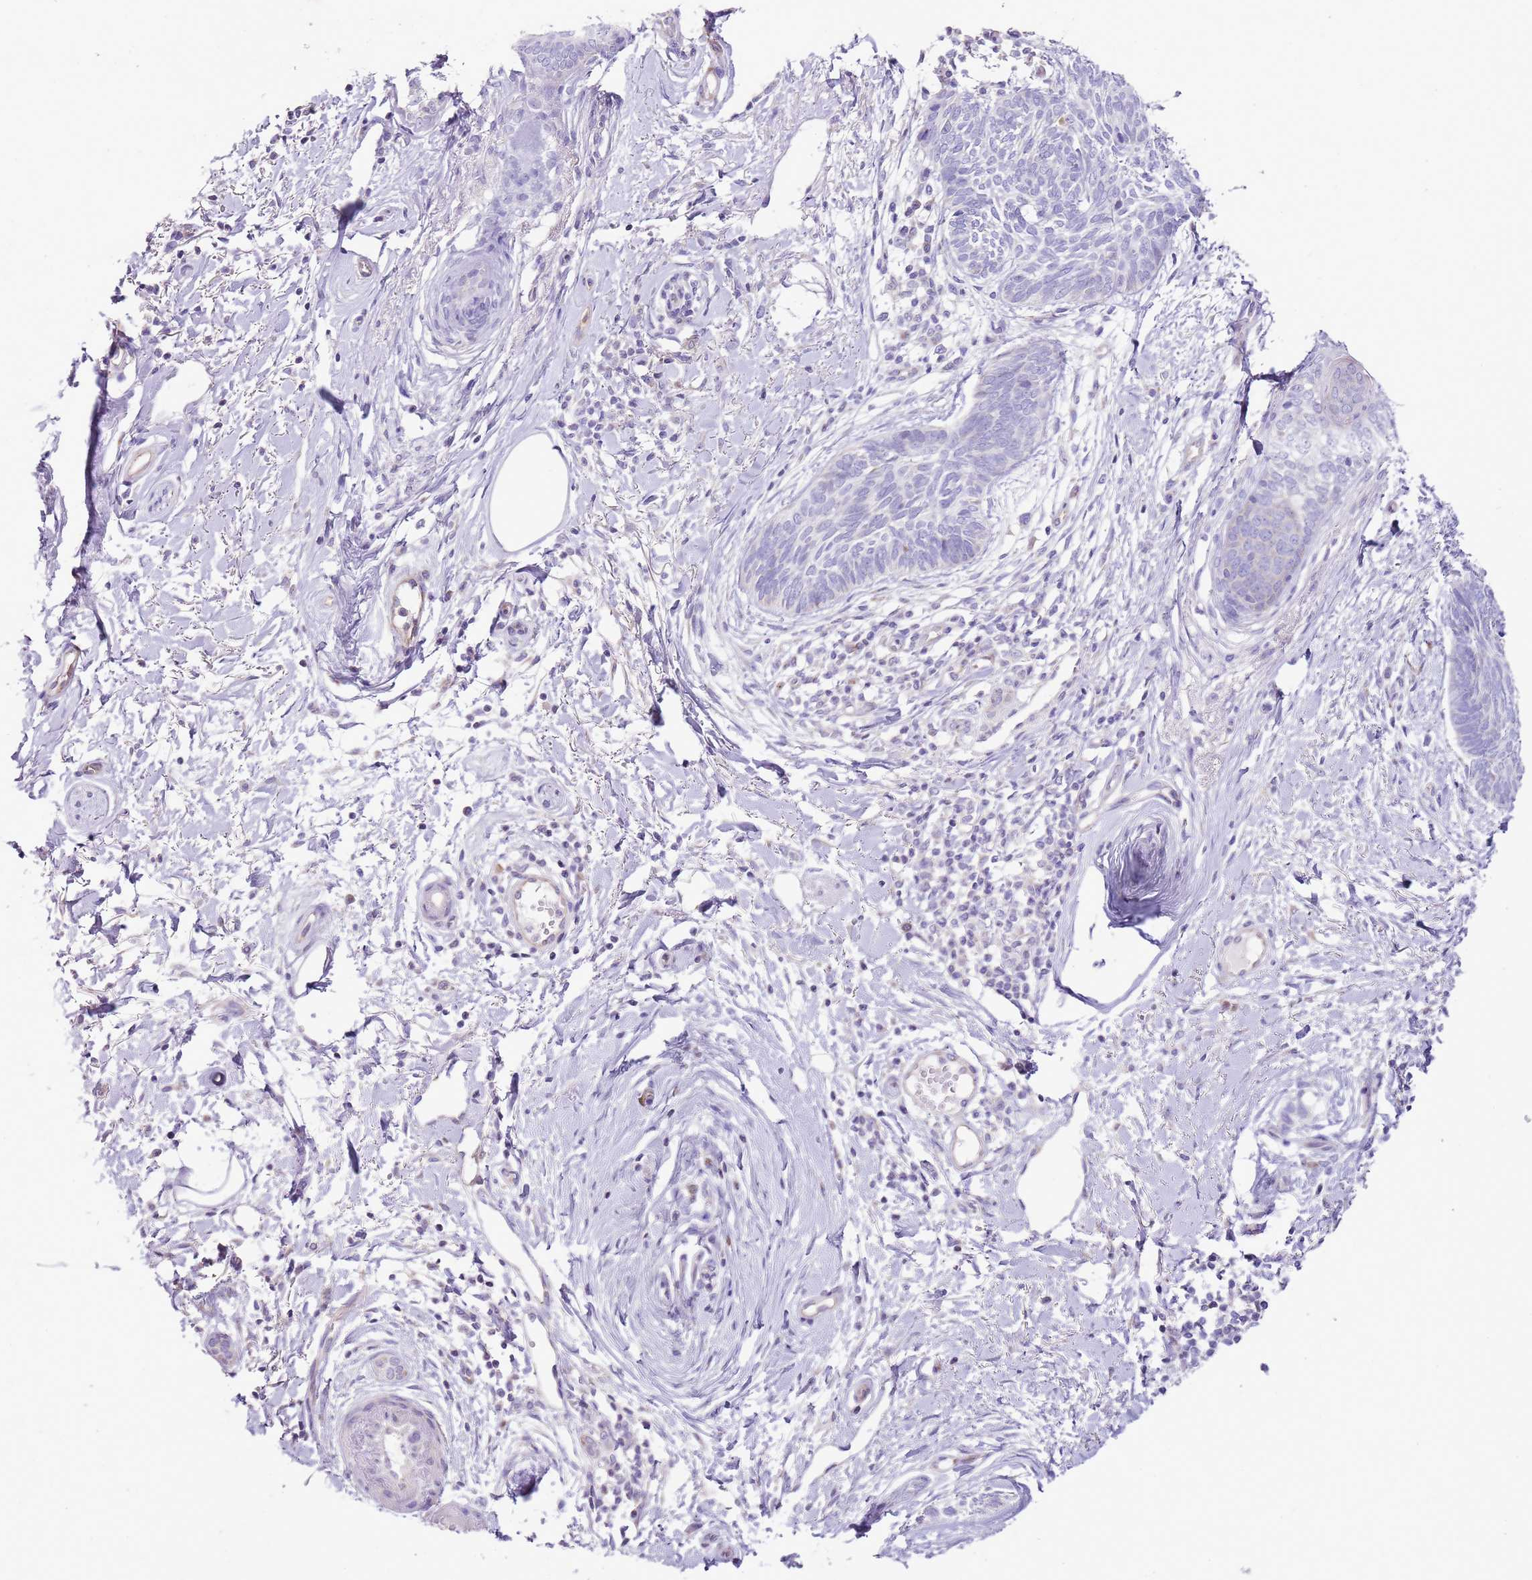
{"staining": {"intensity": "negative", "quantity": "none", "location": "none"}, "tissue": "skin cancer", "cell_type": "Tumor cells", "image_type": "cancer", "snomed": [{"axis": "morphology", "description": "Basal cell carcinoma"}, {"axis": "topography", "description": "Skin"}], "caption": "Immunohistochemistry (IHC) image of neoplastic tissue: skin cancer stained with DAB (3,3'-diaminobenzidine) demonstrates no significant protein positivity in tumor cells.", "gene": "OAZ2", "patient": {"sex": "female", "age": 81}}